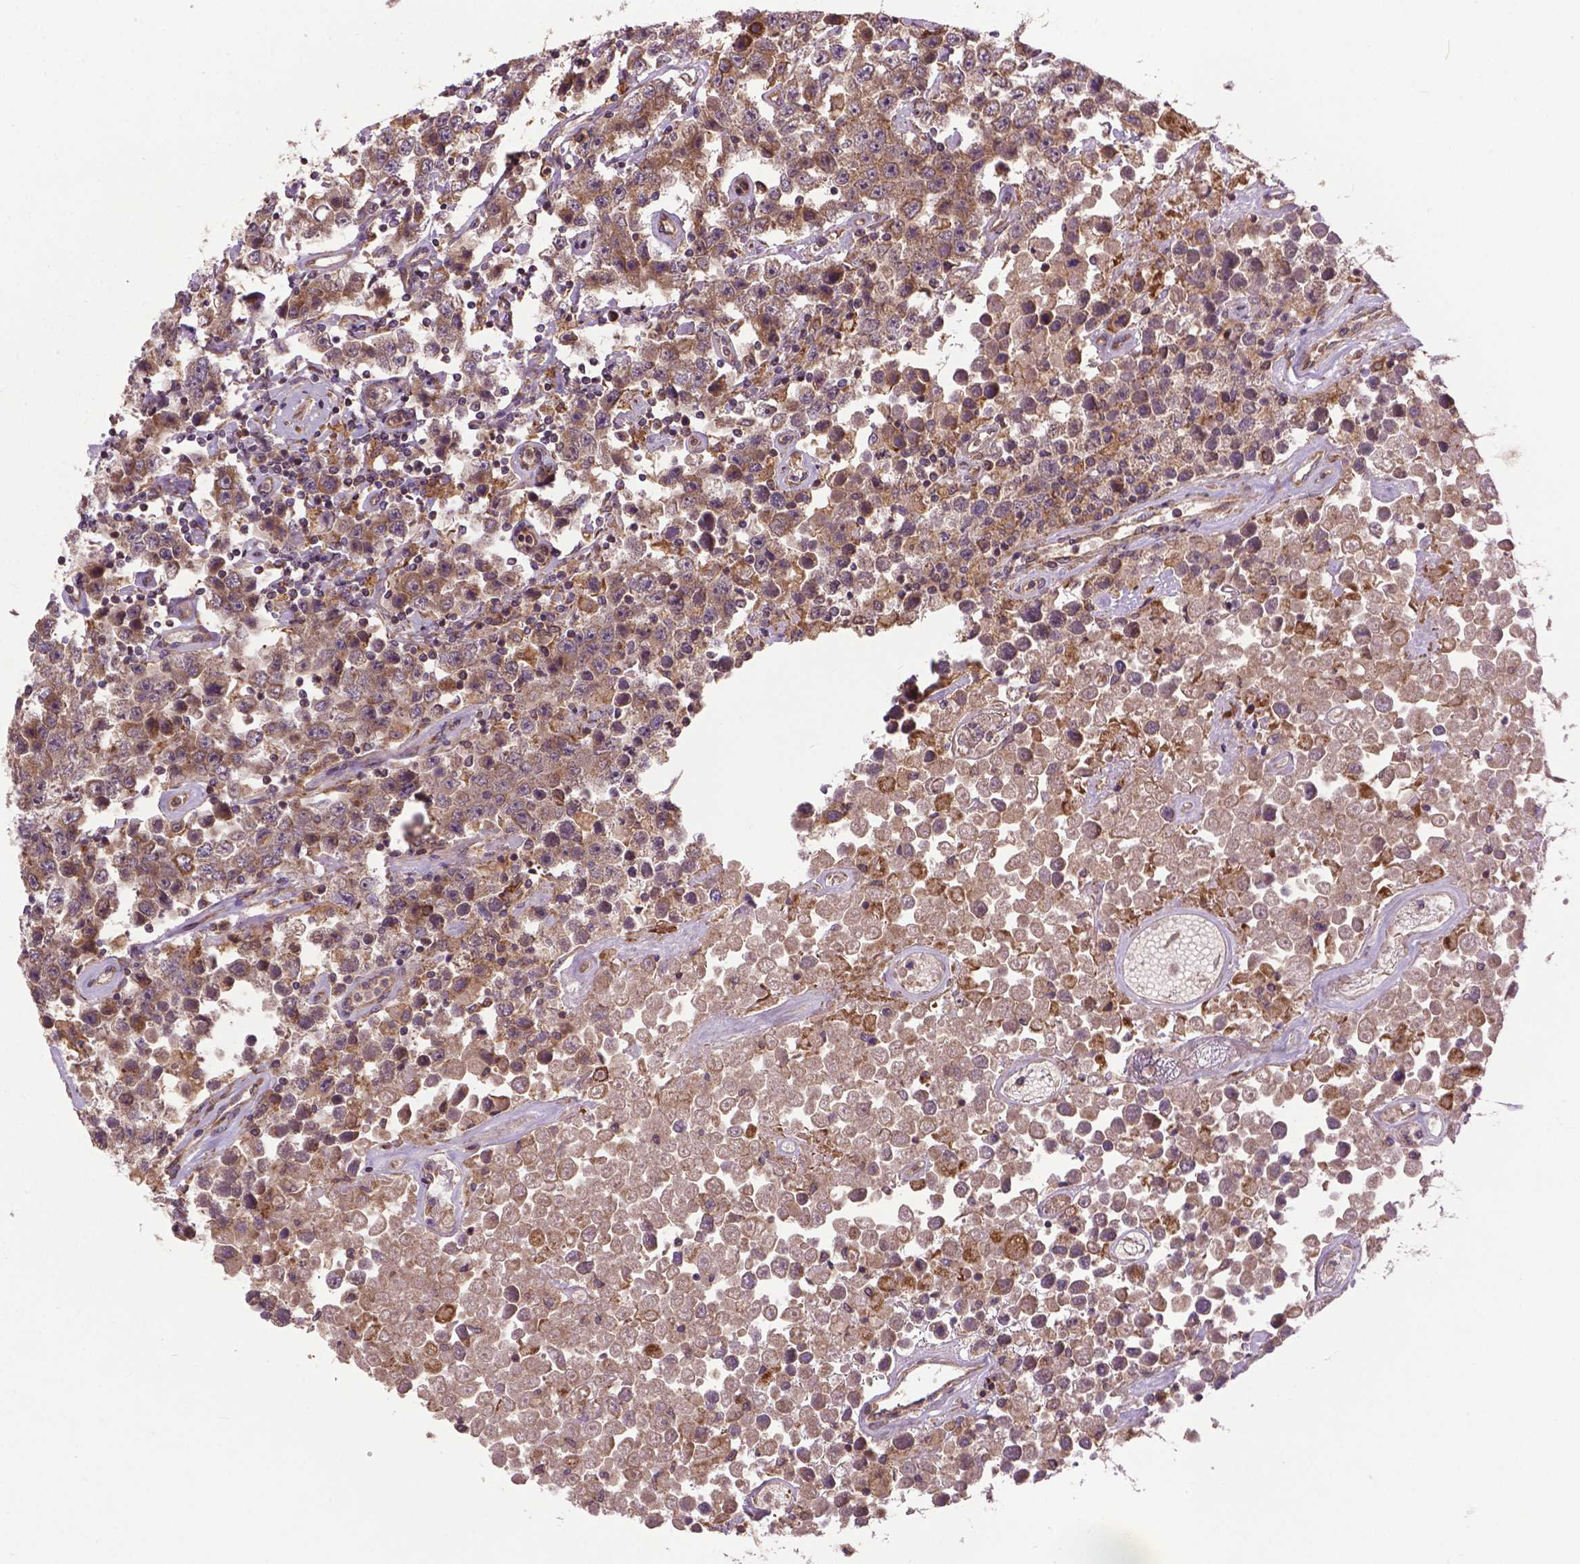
{"staining": {"intensity": "moderate", "quantity": ">75%", "location": "cytoplasmic/membranous"}, "tissue": "testis cancer", "cell_type": "Tumor cells", "image_type": "cancer", "snomed": [{"axis": "morphology", "description": "Seminoma, NOS"}, {"axis": "topography", "description": "Testis"}], "caption": "The photomicrograph demonstrates a brown stain indicating the presence of a protein in the cytoplasmic/membranous of tumor cells in testis seminoma.", "gene": "ZNF616", "patient": {"sex": "male", "age": 52}}